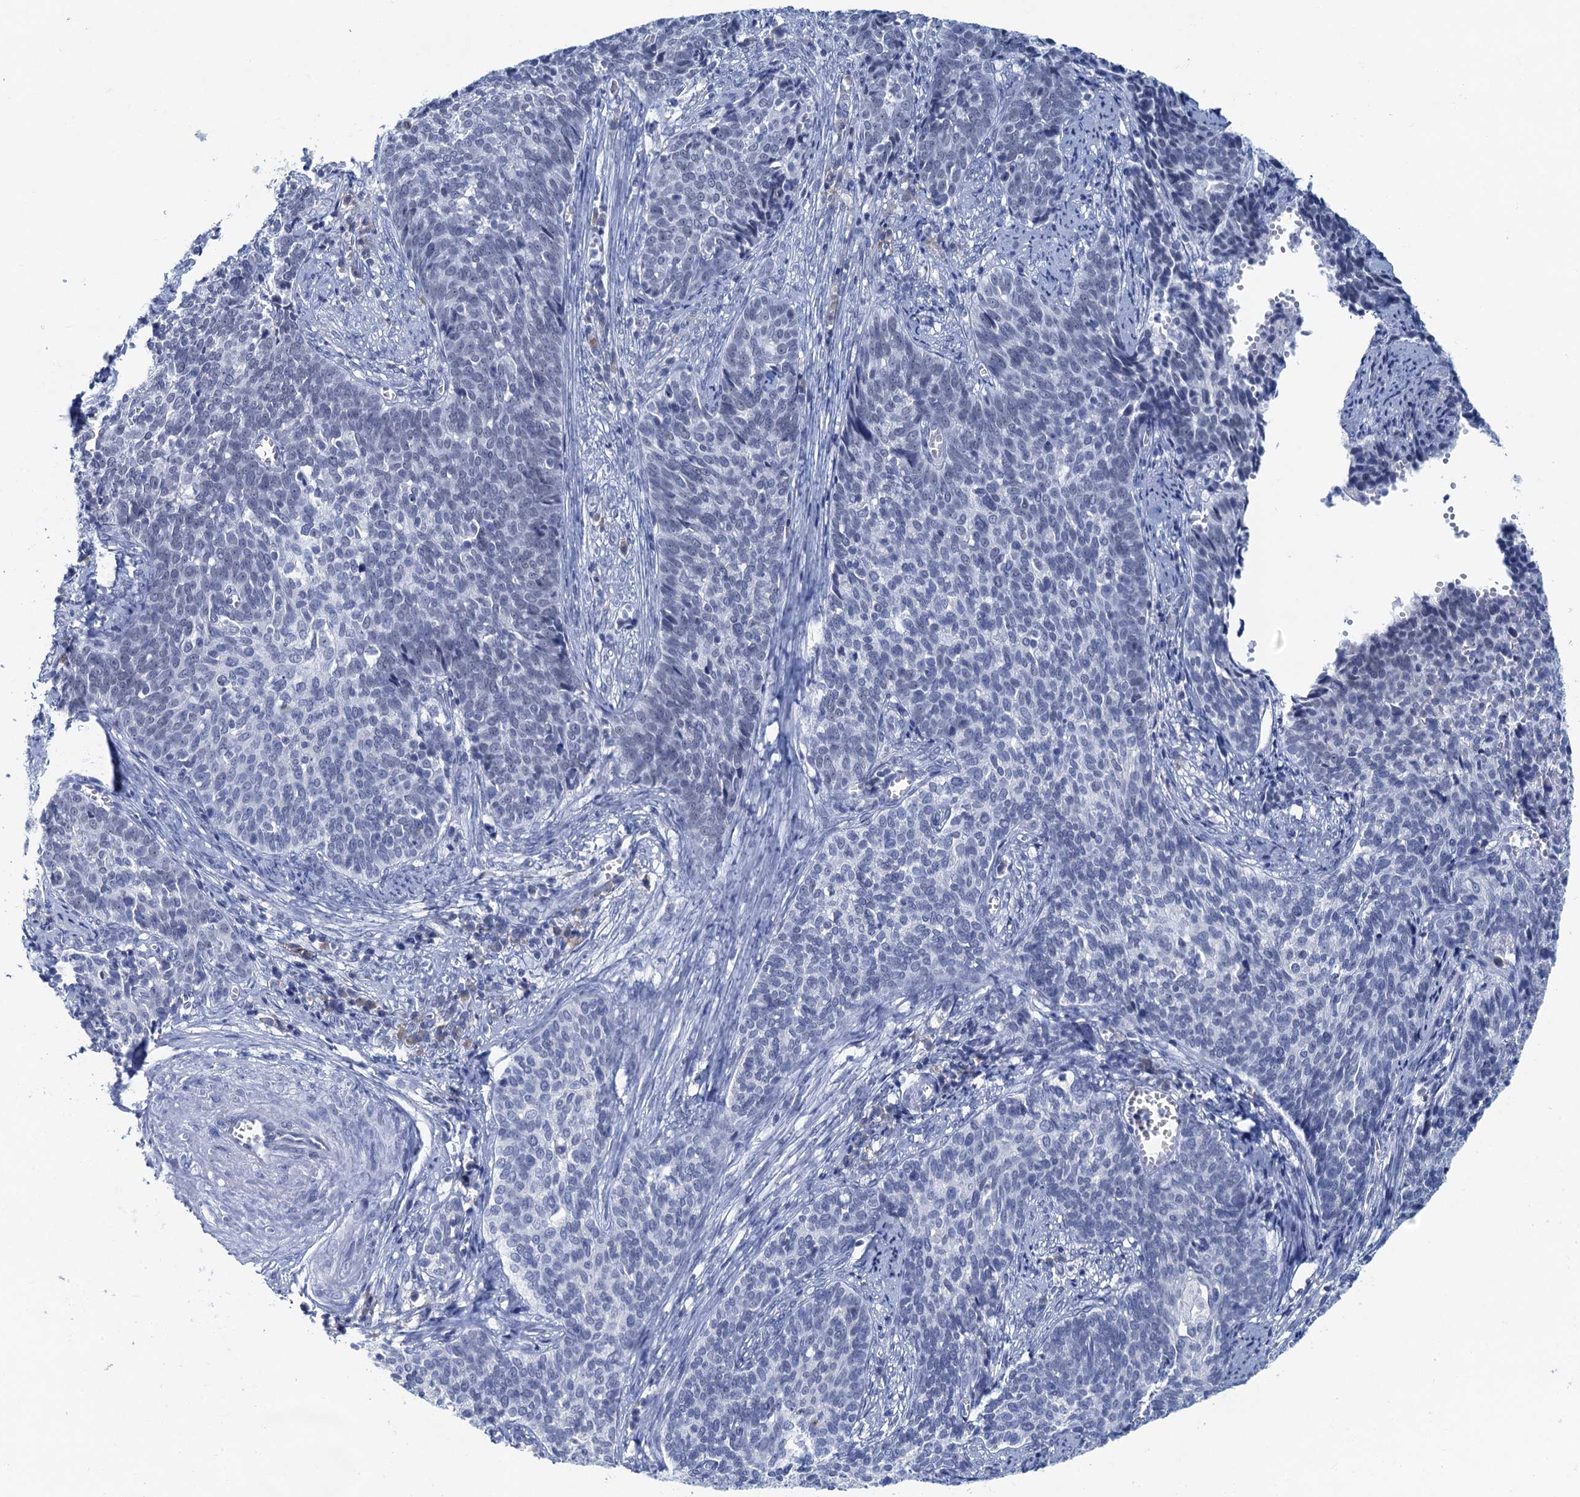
{"staining": {"intensity": "negative", "quantity": "none", "location": "none"}, "tissue": "cervical cancer", "cell_type": "Tumor cells", "image_type": "cancer", "snomed": [{"axis": "morphology", "description": "Squamous cell carcinoma, NOS"}, {"axis": "topography", "description": "Cervix"}], "caption": "Tumor cells show no significant protein positivity in cervical squamous cell carcinoma. (DAB immunohistochemistry (IHC), high magnification).", "gene": "HAPSTR1", "patient": {"sex": "female", "age": 39}}